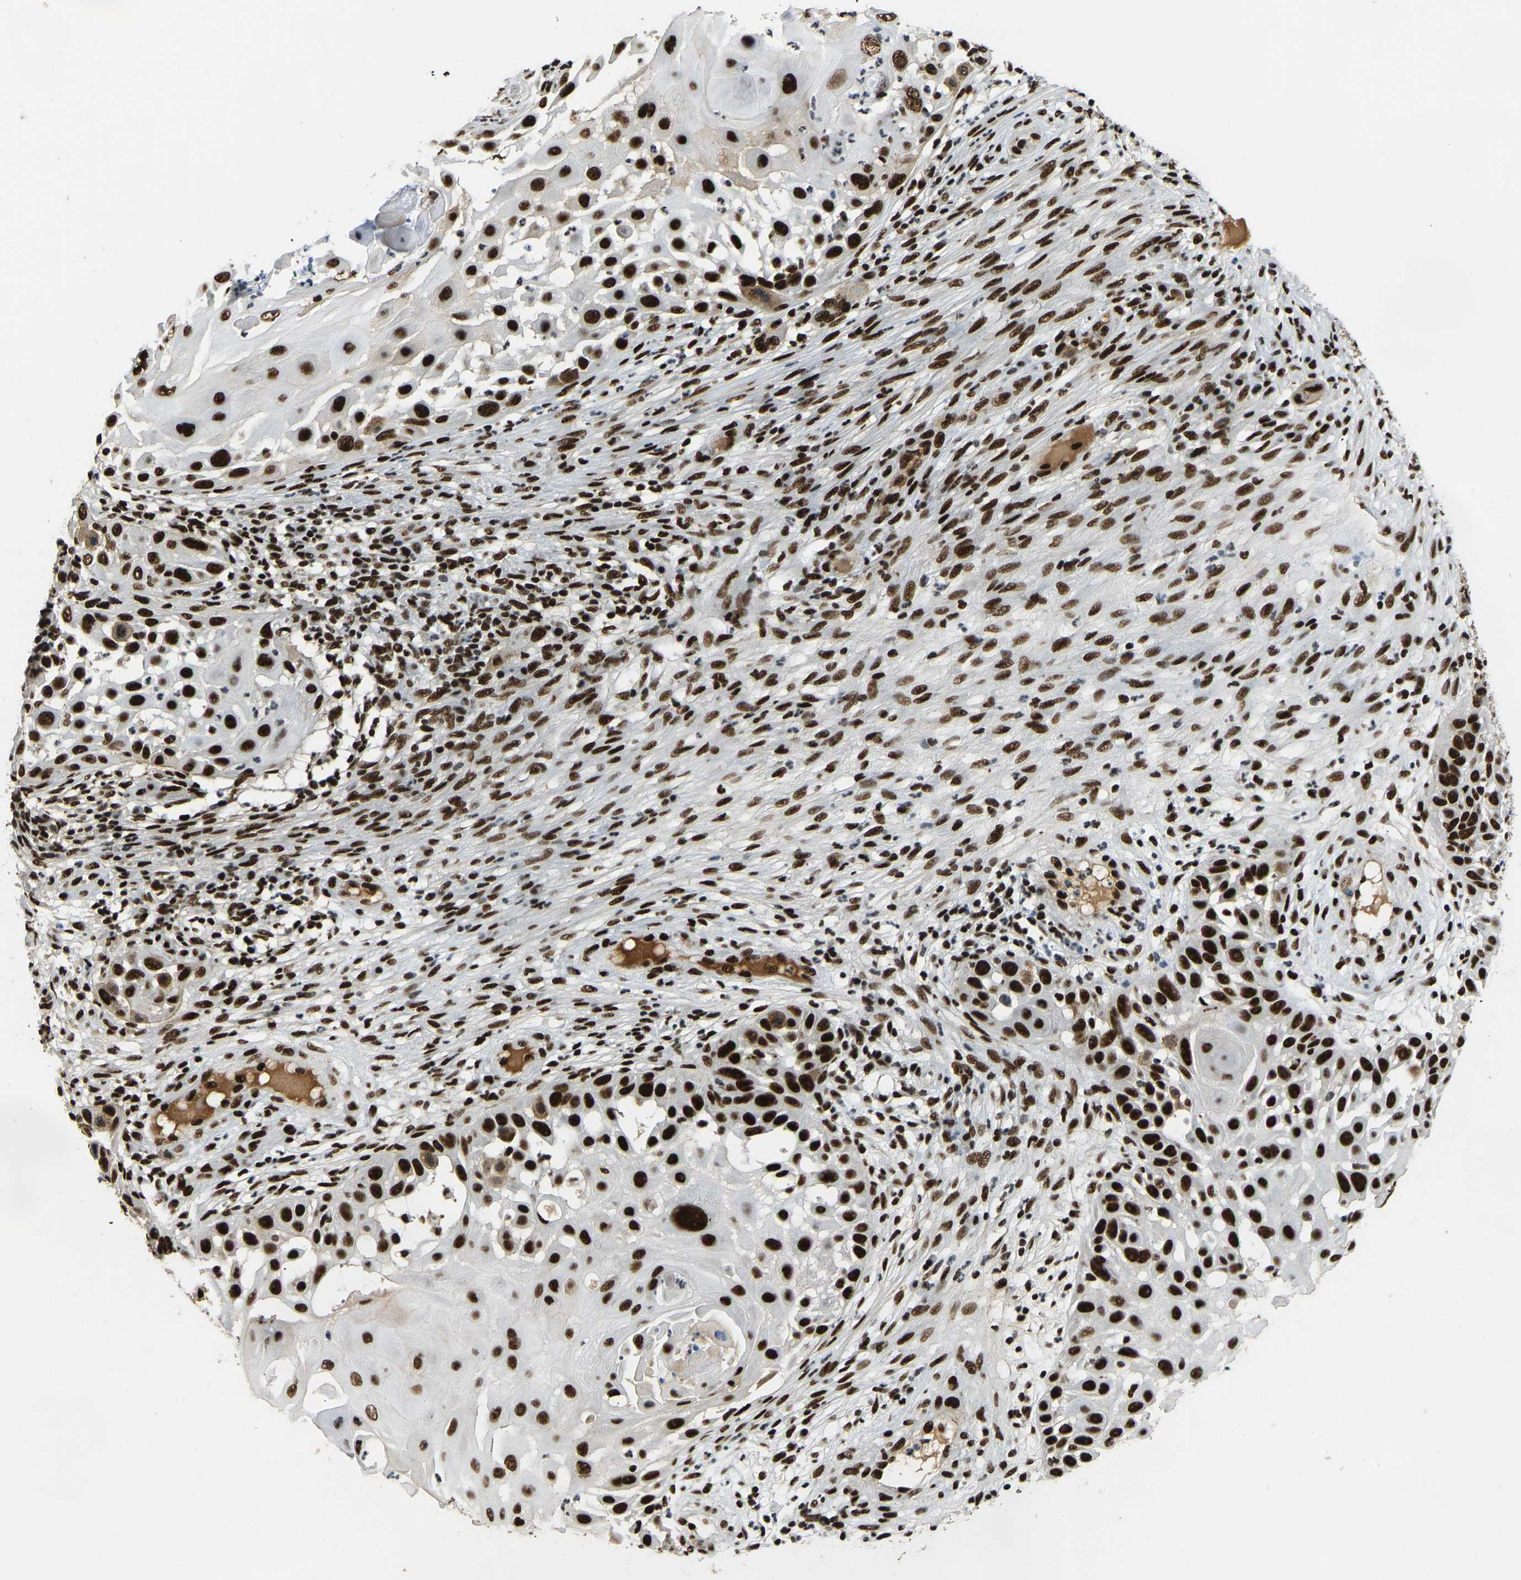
{"staining": {"intensity": "strong", "quantity": ">75%", "location": "nuclear"}, "tissue": "skin cancer", "cell_type": "Tumor cells", "image_type": "cancer", "snomed": [{"axis": "morphology", "description": "Squamous cell carcinoma, NOS"}, {"axis": "topography", "description": "Skin"}], "caption": "This is a photomicrograph of immunohistochemistry staining of skin squamous cell carcinoma, which shows strong expression in the nuclear of tumor cells.", "gene": "FOXK1", "patient": {"sex": "female", "age": 44}}